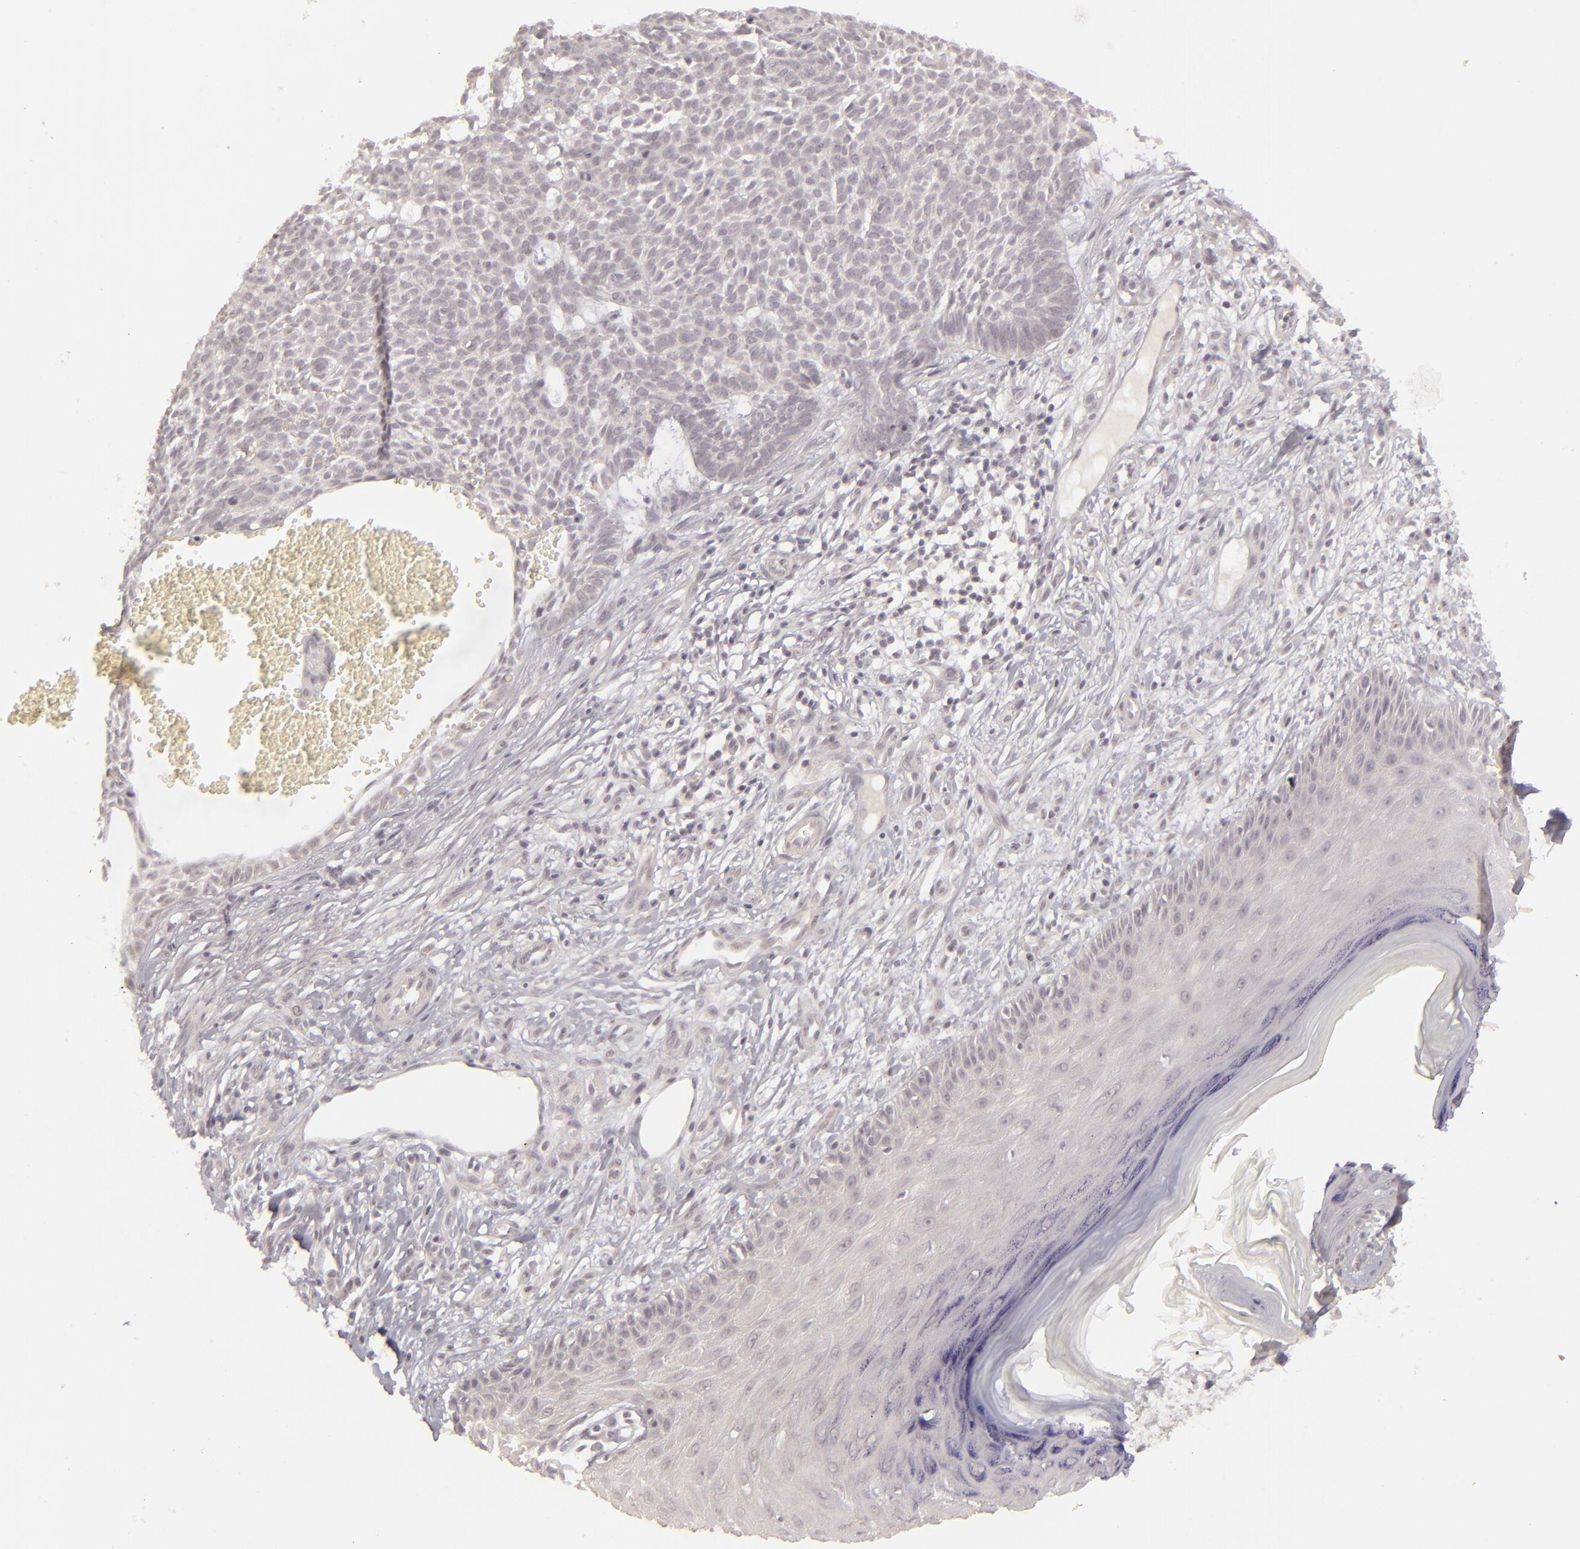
{"staining": {"intensity": "negative", "quantity": "none", "location": "none"}, "tissue": "skin cancer", "cell_type": "Tumor cells", "image_type": "cancer", "snomed": [{"axis": "morphology", "description": "Basal cell carcinoma"}, {"axis": "topography", "description": "Skin"}], "caption": "DAB (3,3'-diaminobenzidine) immunohistochemical staining of skin cancer (basal cell carcinoma) shows no significant expression in tumor cells.", "gene": "DLG3", "patient": {"sex": "male", "age": 75}}